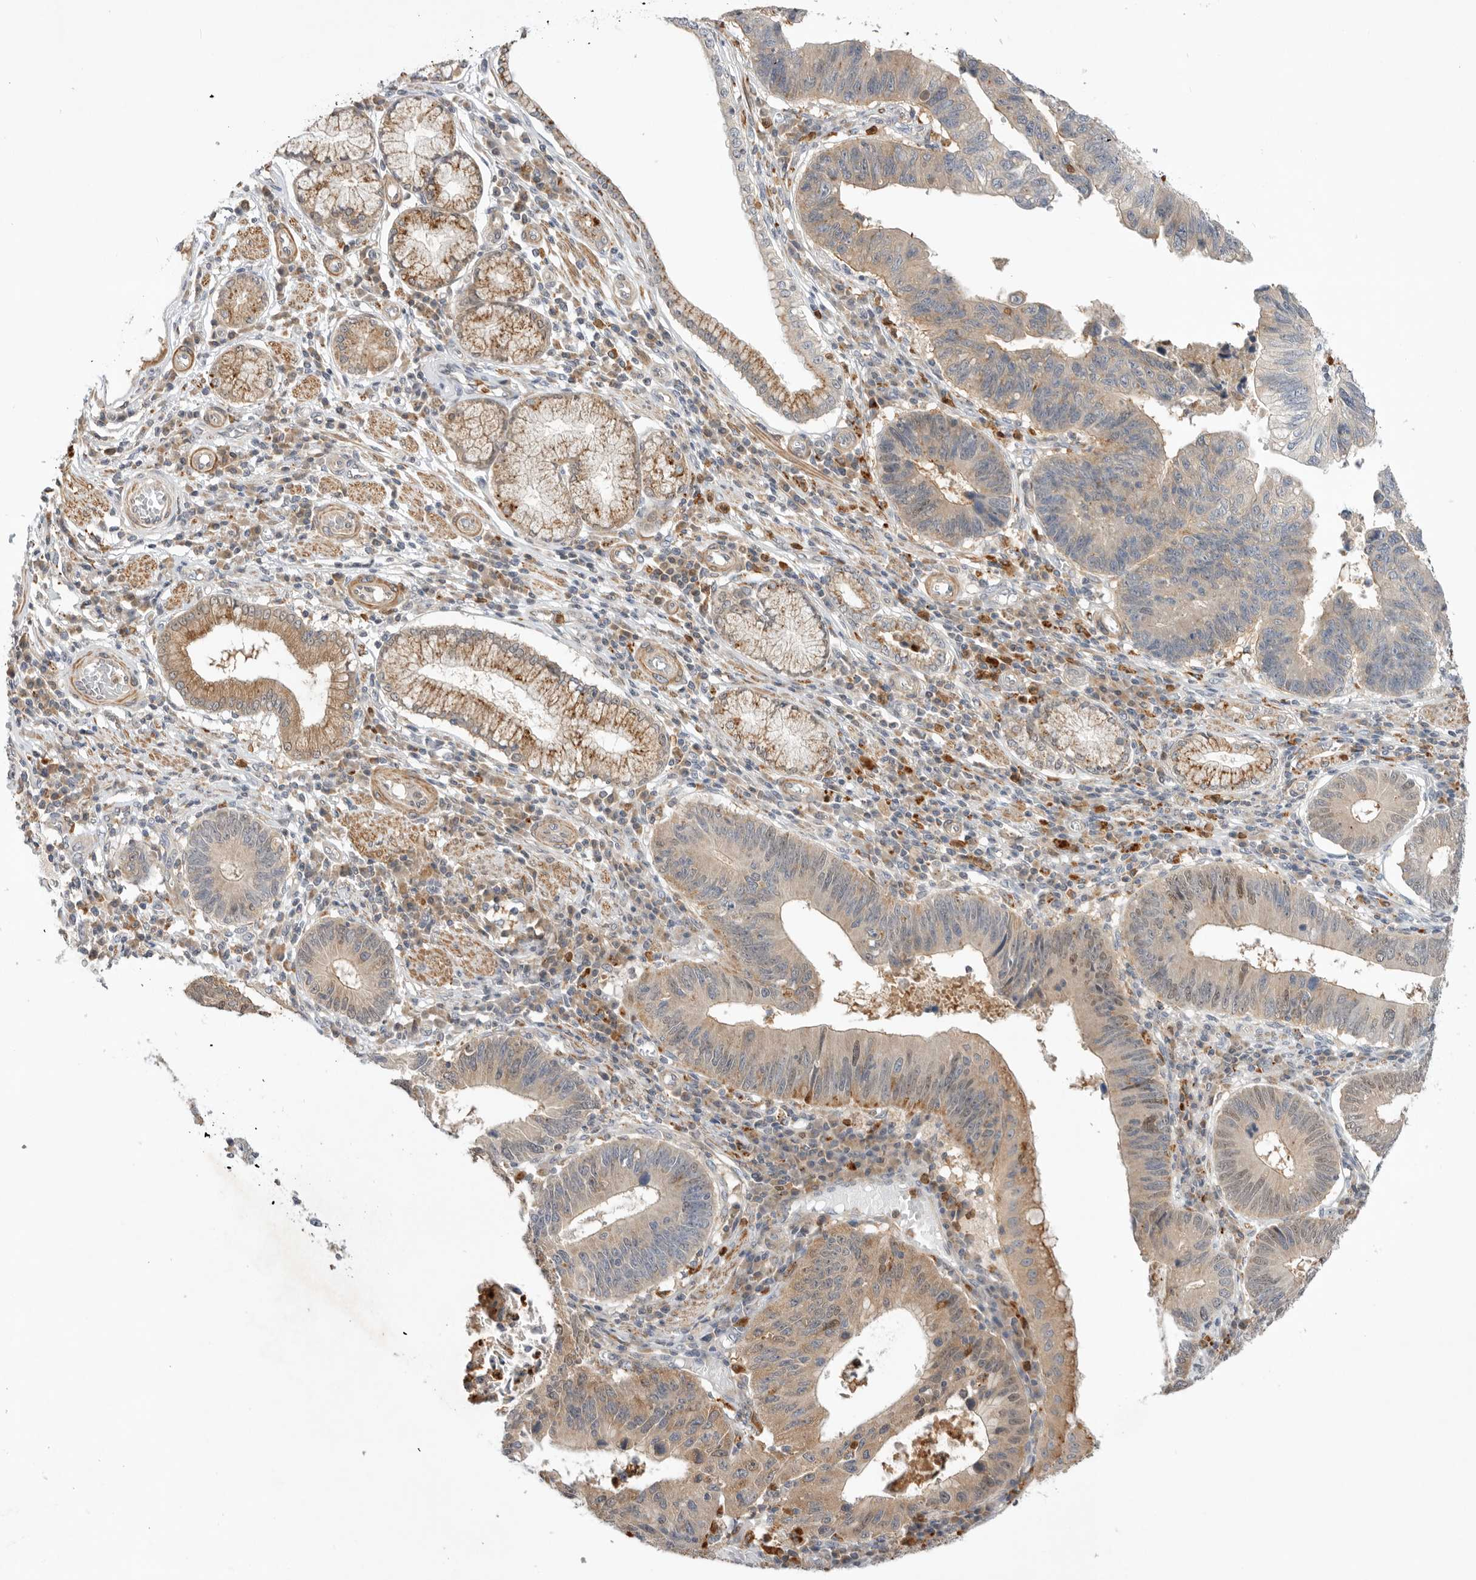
{"staining": {"intensity": "moderate", "quantity": ">75%", "location": "cytoplasmic/membranous"}, "tissue": "stomach cancer", "cell_type": "Tumor cells", "image_type": "cancer", "snomed": [{"axis": "morphology", "description": "Adenocarcinoma, NOS"}, {"axis": "topography", "description": "Stomach"}], "caption": "Moderate cytoplasmic/membranous positivity for a protein is seen in about >75% of tumor cells of adenocarcinoma (stomach) using immunohistochemistry (IHC).", "gene": "GNE", "patient": {"sex": "male", "age": 59}}